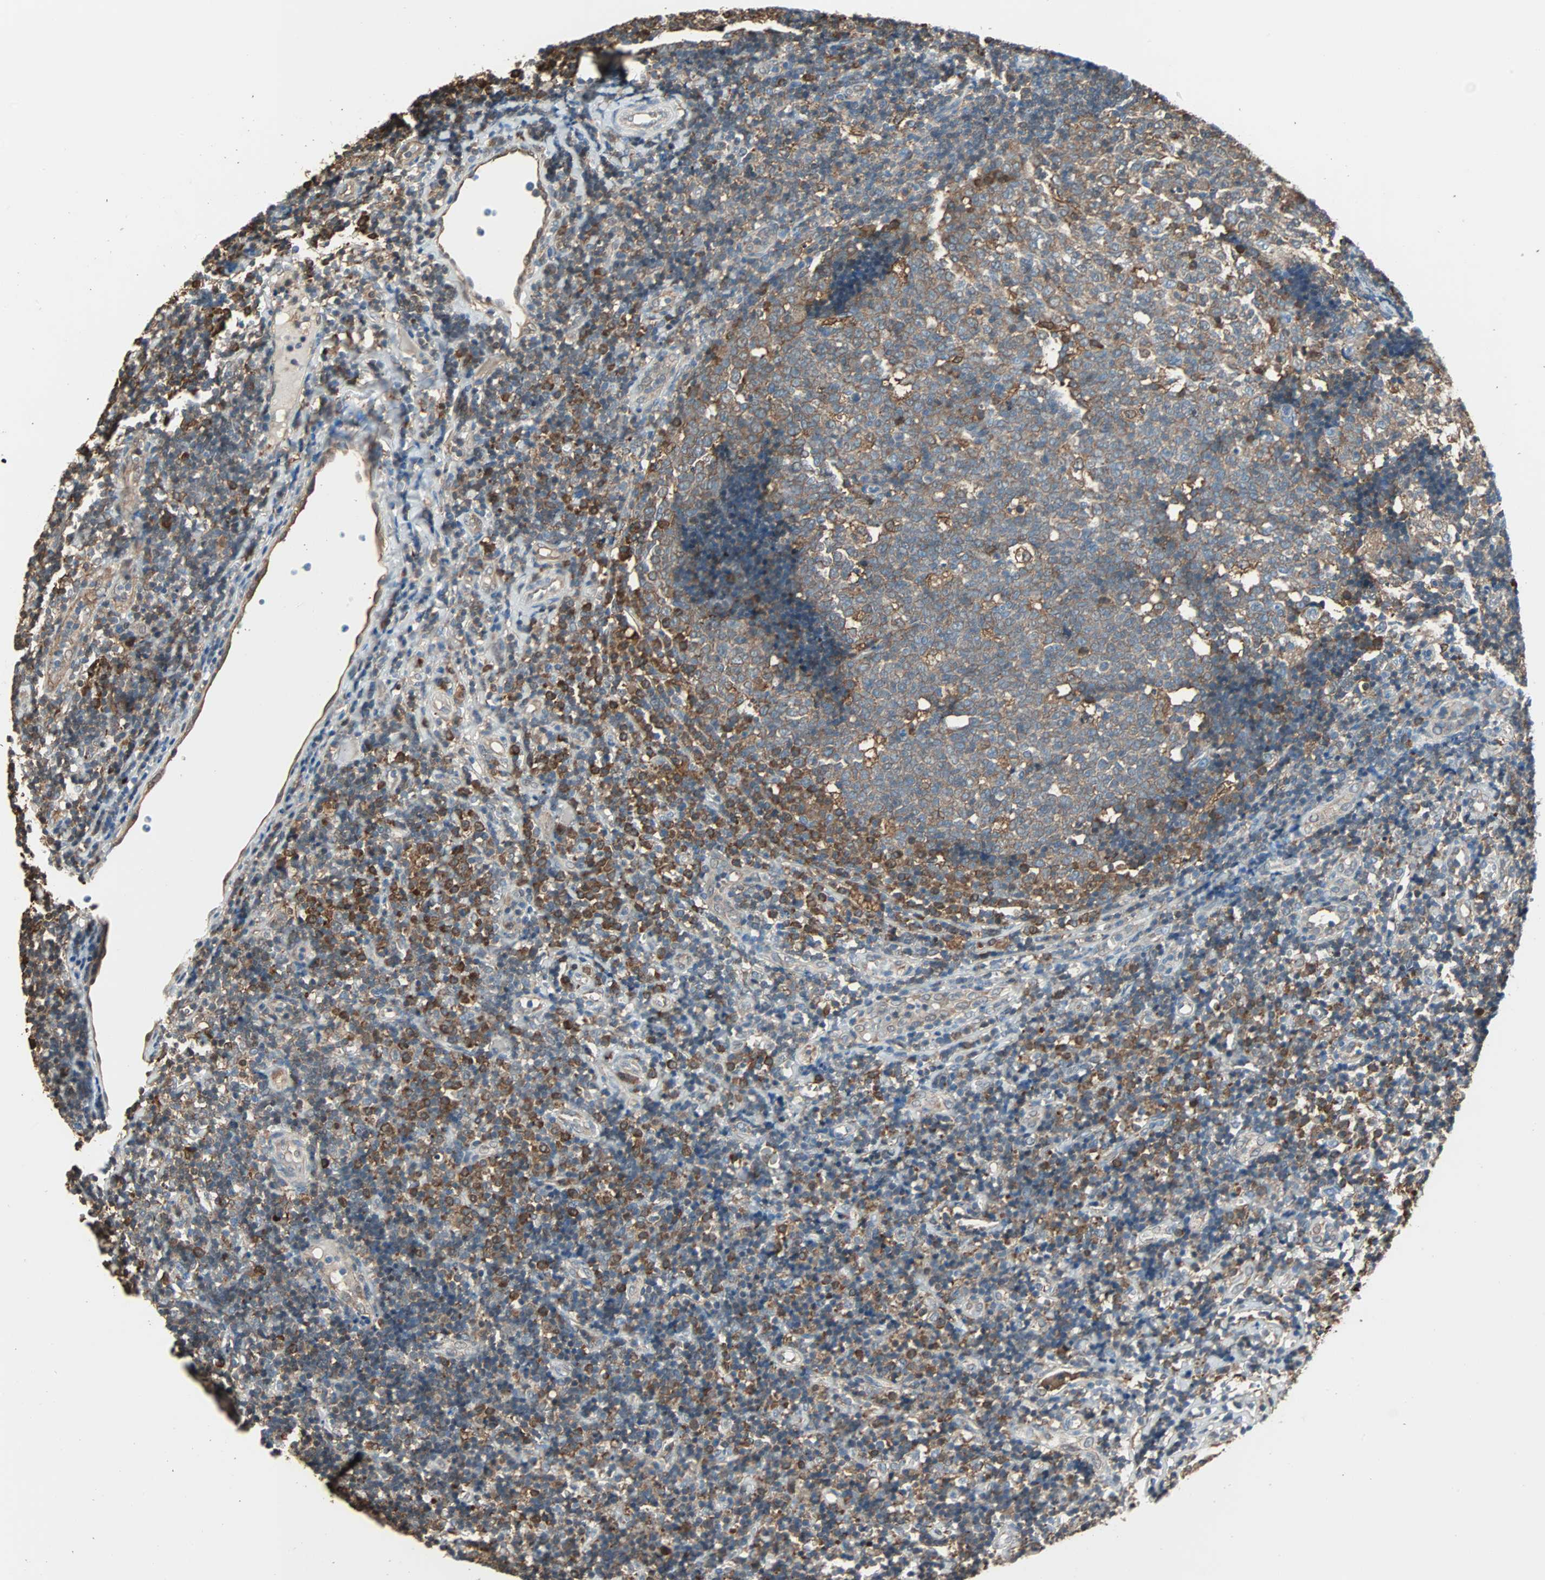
{"staining": {"intensity": "moderate", "quantity": ">75%", "location": "cytoplasmic/membranous"}, "tissue": "tonsil", "cell_type": "Germinal center cells", "image_type": "normal", "snomed": [{"axis": "morphology", "description": "Normal tissue, NOS"}, {"axis": "topography", "description": "Tonsil"}], "caption": "A histopathology image of tonsil stained for a protein shows moderate cytoplasmic/membranous brown staining in germinal center cells.", "gene": "PRDX1", "patient": {"sex": "female", "age": 40}}